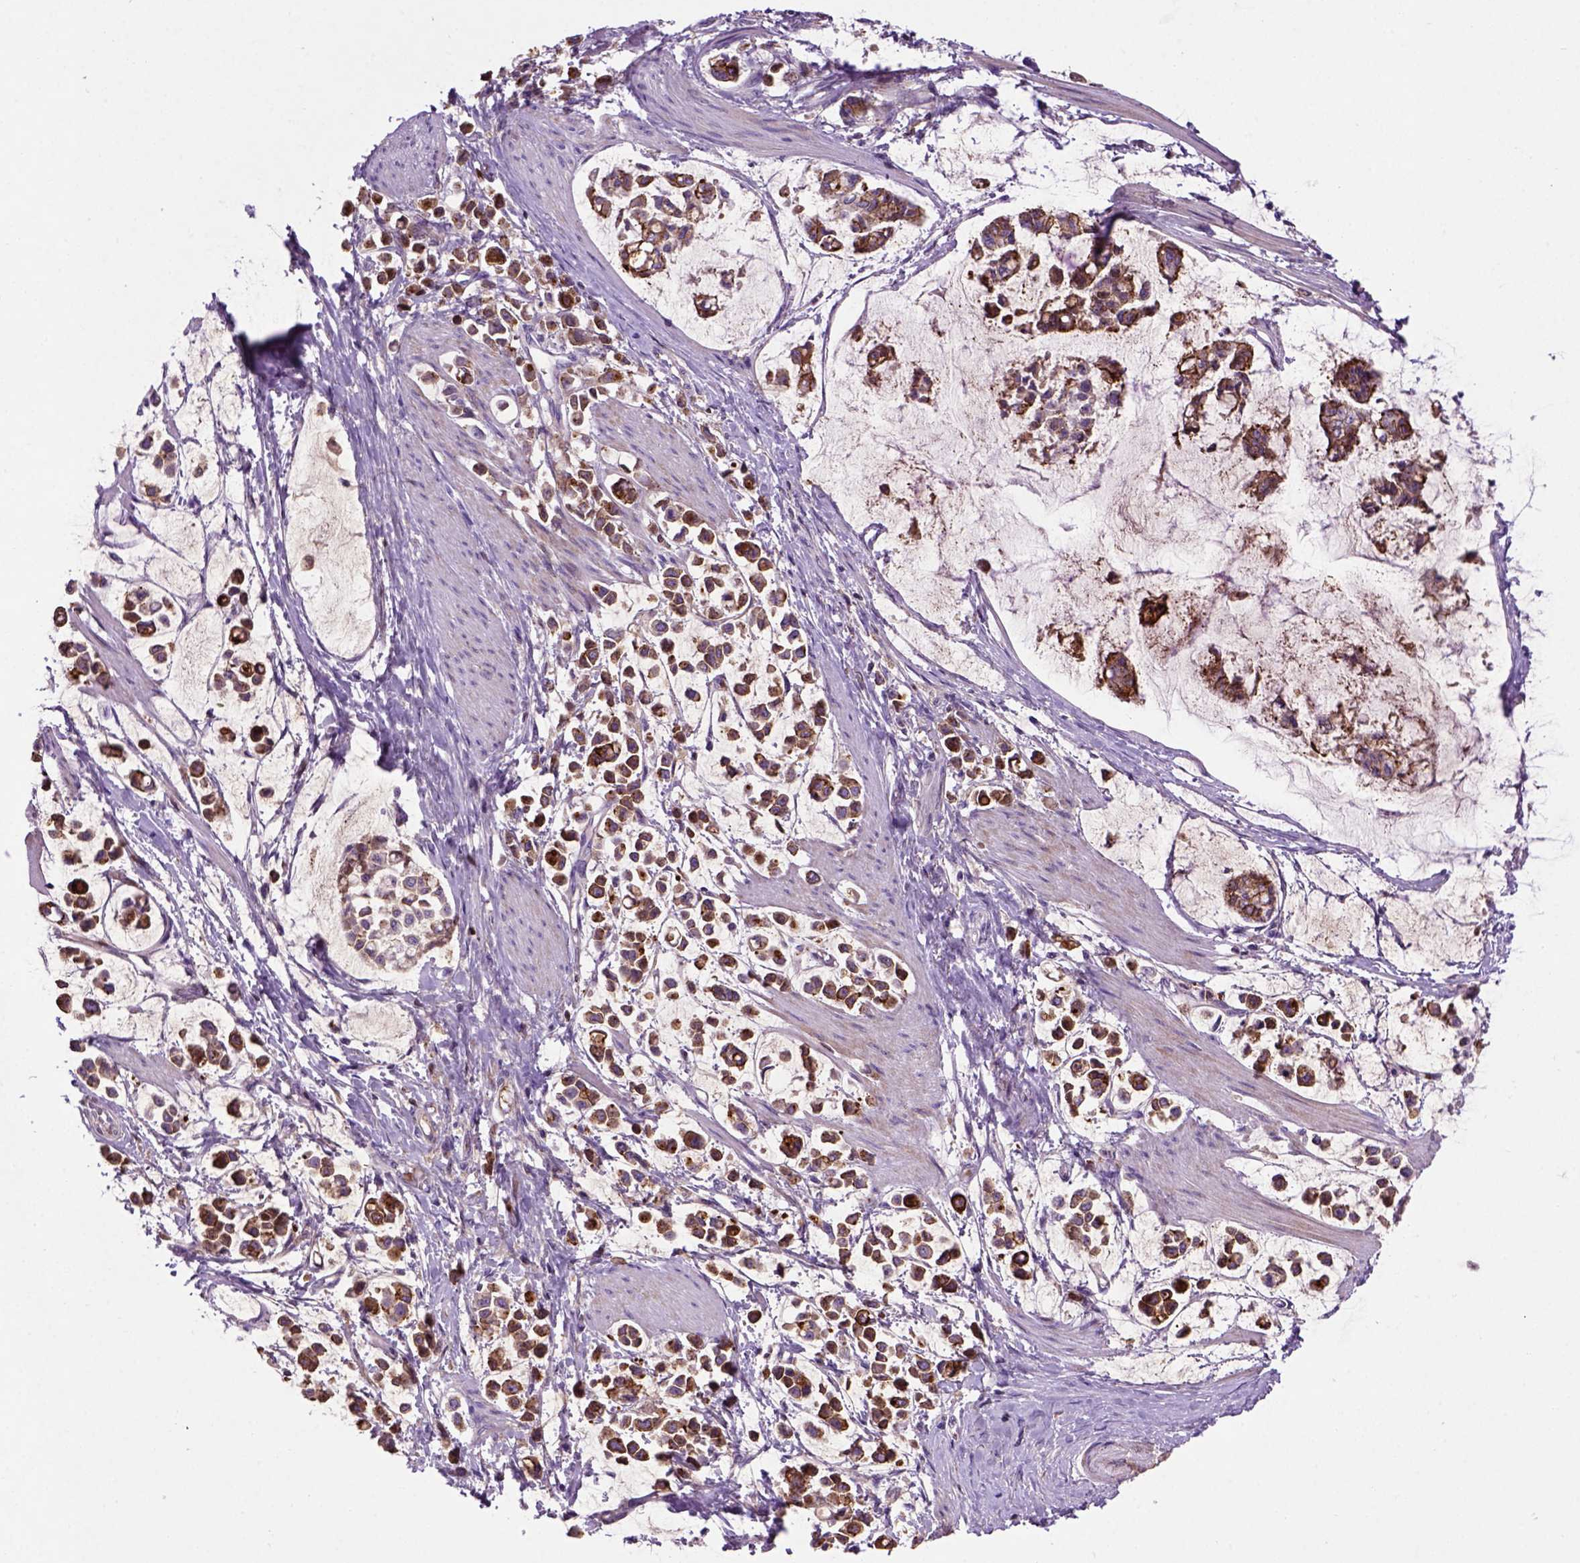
{"staining": {"intensity": "strong", "quantity": ">75%", "location": "cytoplasmic/membranous"}, "tissue": "stomach cancer", "cell_type": "Tumor cells", "image_type": "cancer", "snomed": [{"axis": "morphology", "description": "Adenocarcinoma, NOS"}, {"axis": "topography", "description": "Stomach"}], "caption": "High-power microscopy captured an immunohistochemistry (IHC) histopathology image of adenocarcinoma (stomach), revealing strong cytoplasmic/membranous positivity in about >75% of tumor cells. (Brightfield microscopy of DAB IHC at high magnification).", "gene": "CDH1", "patient": {"sex": "male", "age": 82}}